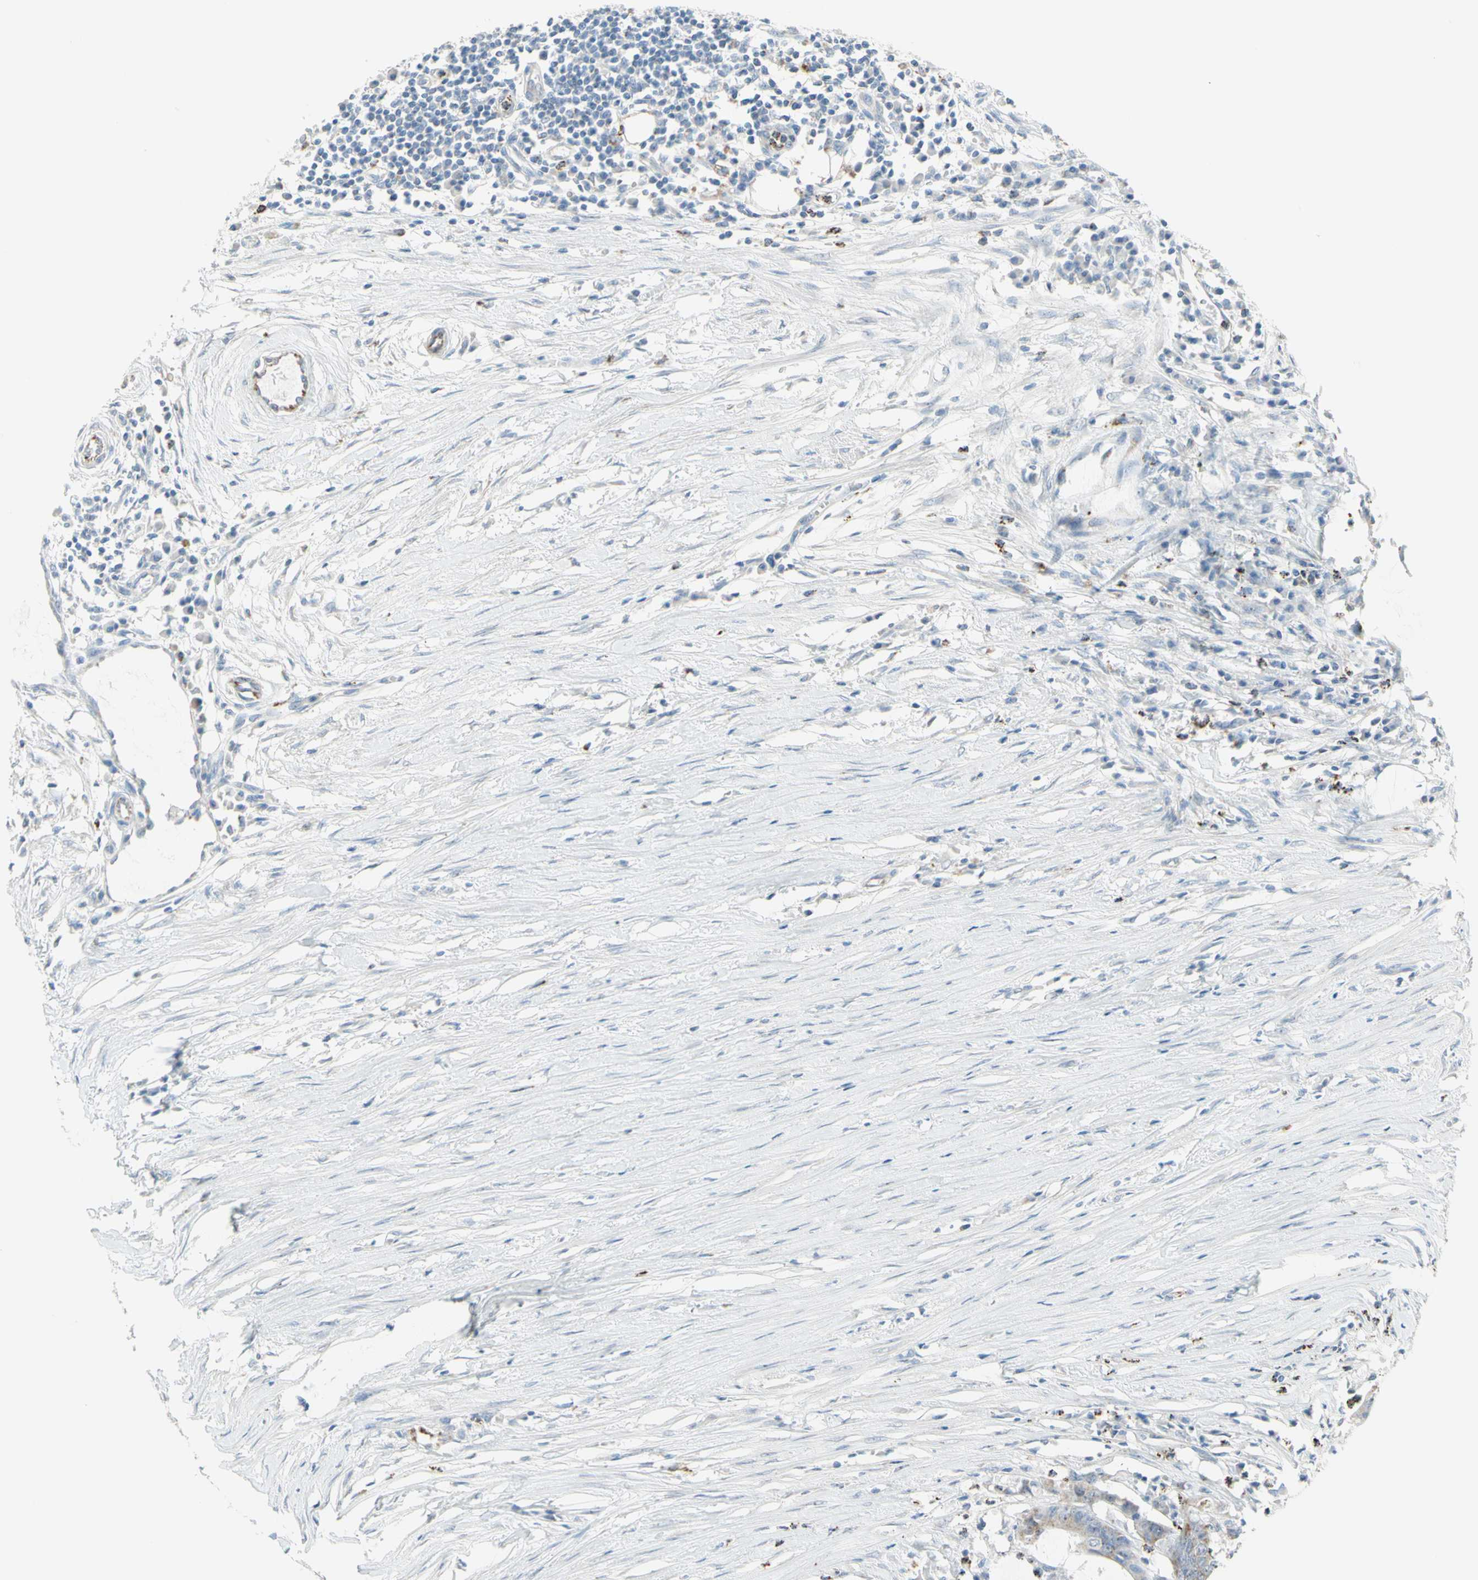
{"staining": {"intensity": "moderate", "quantity": "25%-75%", "location": "cytoplasmic/membranous"}, "tissue": "colorectal cancer", "cell_type": "Tumor cells", "image_type": "cancer", "snomed": [{"axis": "morphology", "description": "Adenocarcinoma, NOS"}, {"axis": "topography", "description": "Rectum"}], "caption": "Immunohistochemistry image of neoplastic tissue: human colorectal adenocarcinoma stained using immunohistochemistry (IHC) reveals medium levels of moderate protein expression localized specifically in the cytoplasmic/membranous of tumor cells, appearing as a cytoplasmic/membranous brown color.", "gene": "CYSLTR1", "patient": {"sex": "female", "age": 66}}